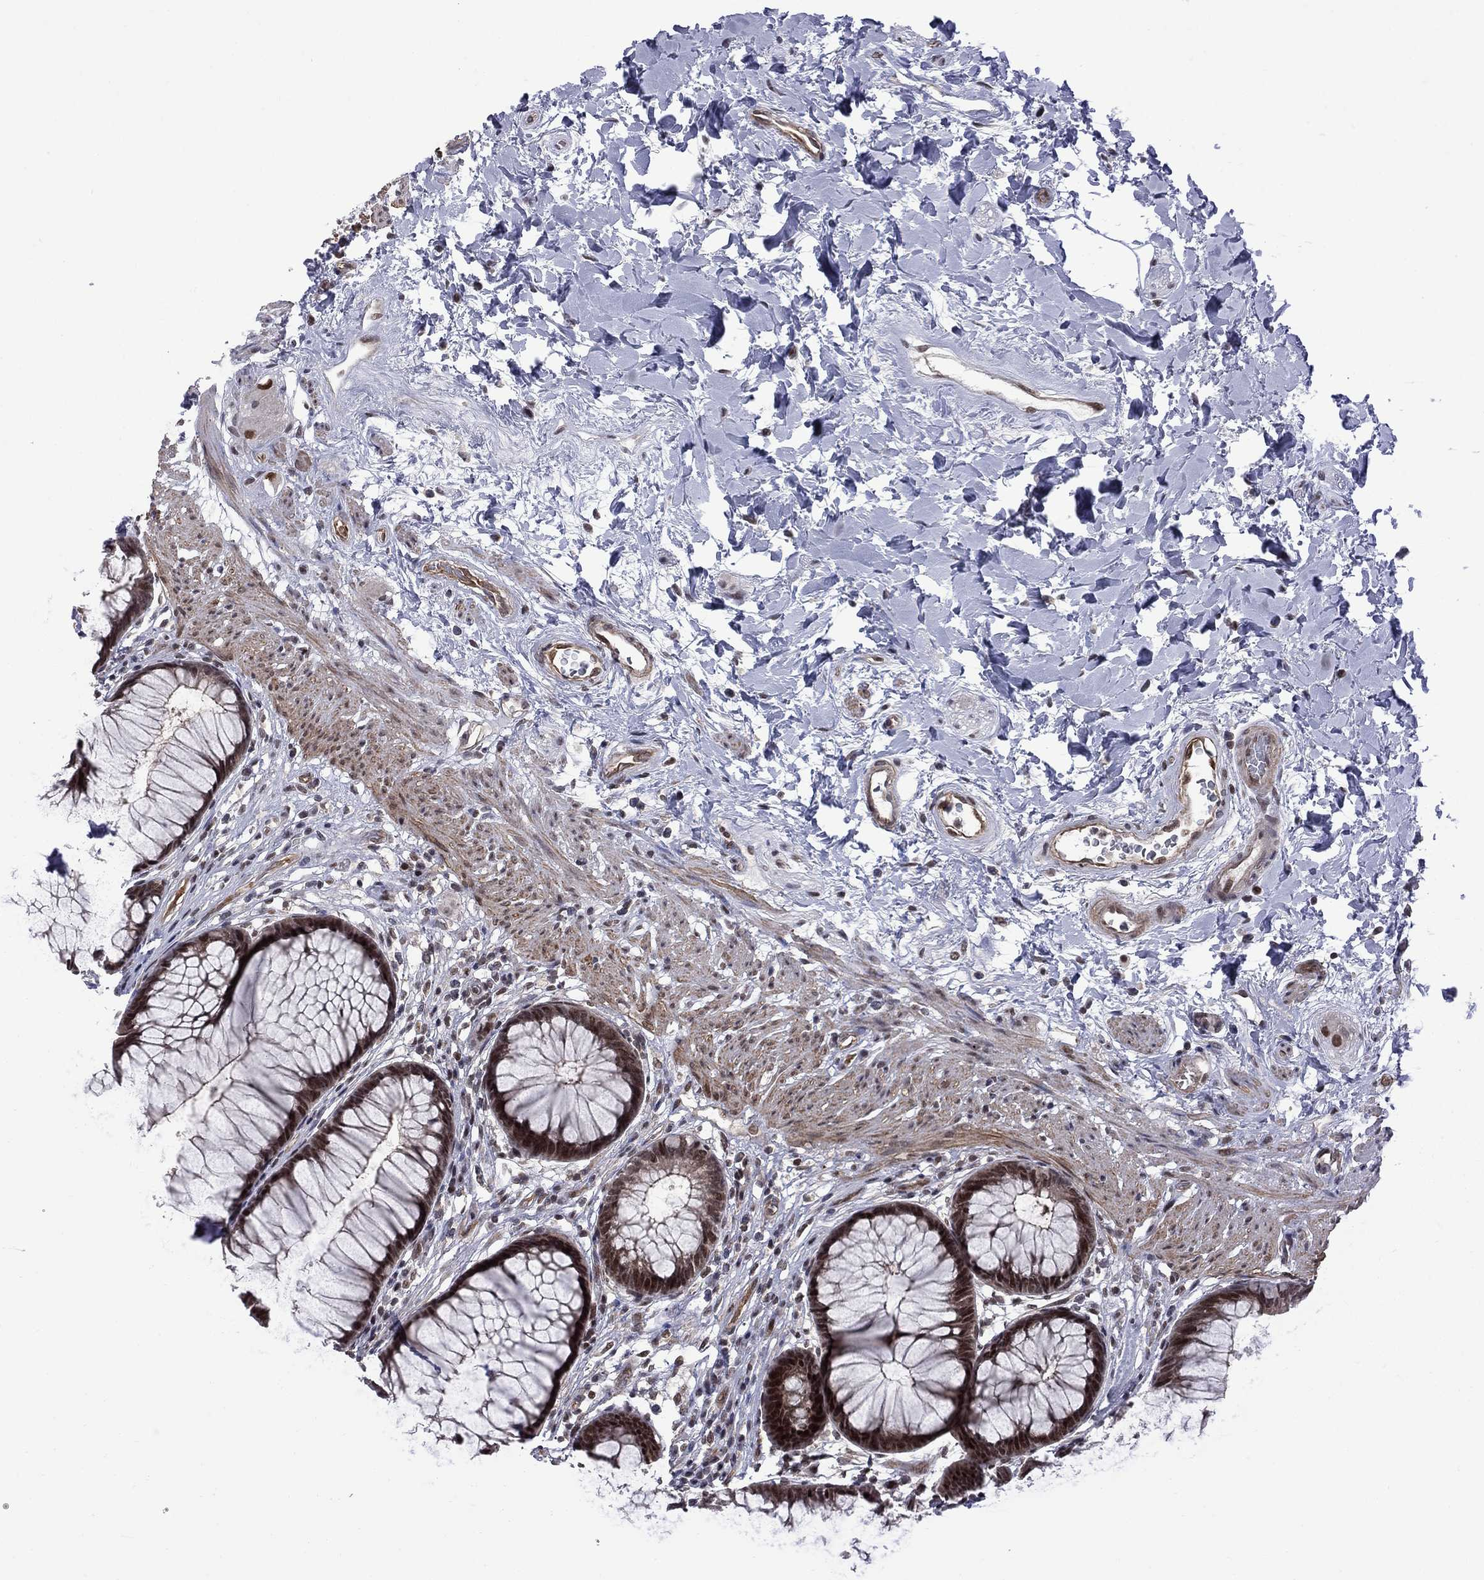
{"staining": {"intensity": "moderate", "quantity": ">75%", "location": "nuclear"}, "tissue": "rectum", "cell_type": "Glandular cells", "image_type": "normal", "snomed": [{"axis": "morphology", "description": "Normal tissue, NOS"}, {"axis": "topography", "description": "Smooth muscle"}, {"axis": "topography", "description": "Rectum"}], "caption": "Immunohistochemistry (IHC) (DAB) staining of normal human rectum displays moderate nuclear protein expression in about >75% of glandular cells. The staining was performed using DAB (3,3'-diaminobenzidine), with brown indicating positive protein expression. Nuclei are stained blue with hematoxylin.", "gene": "BRF1", "patient": {"sex": "male", "age": 53}}